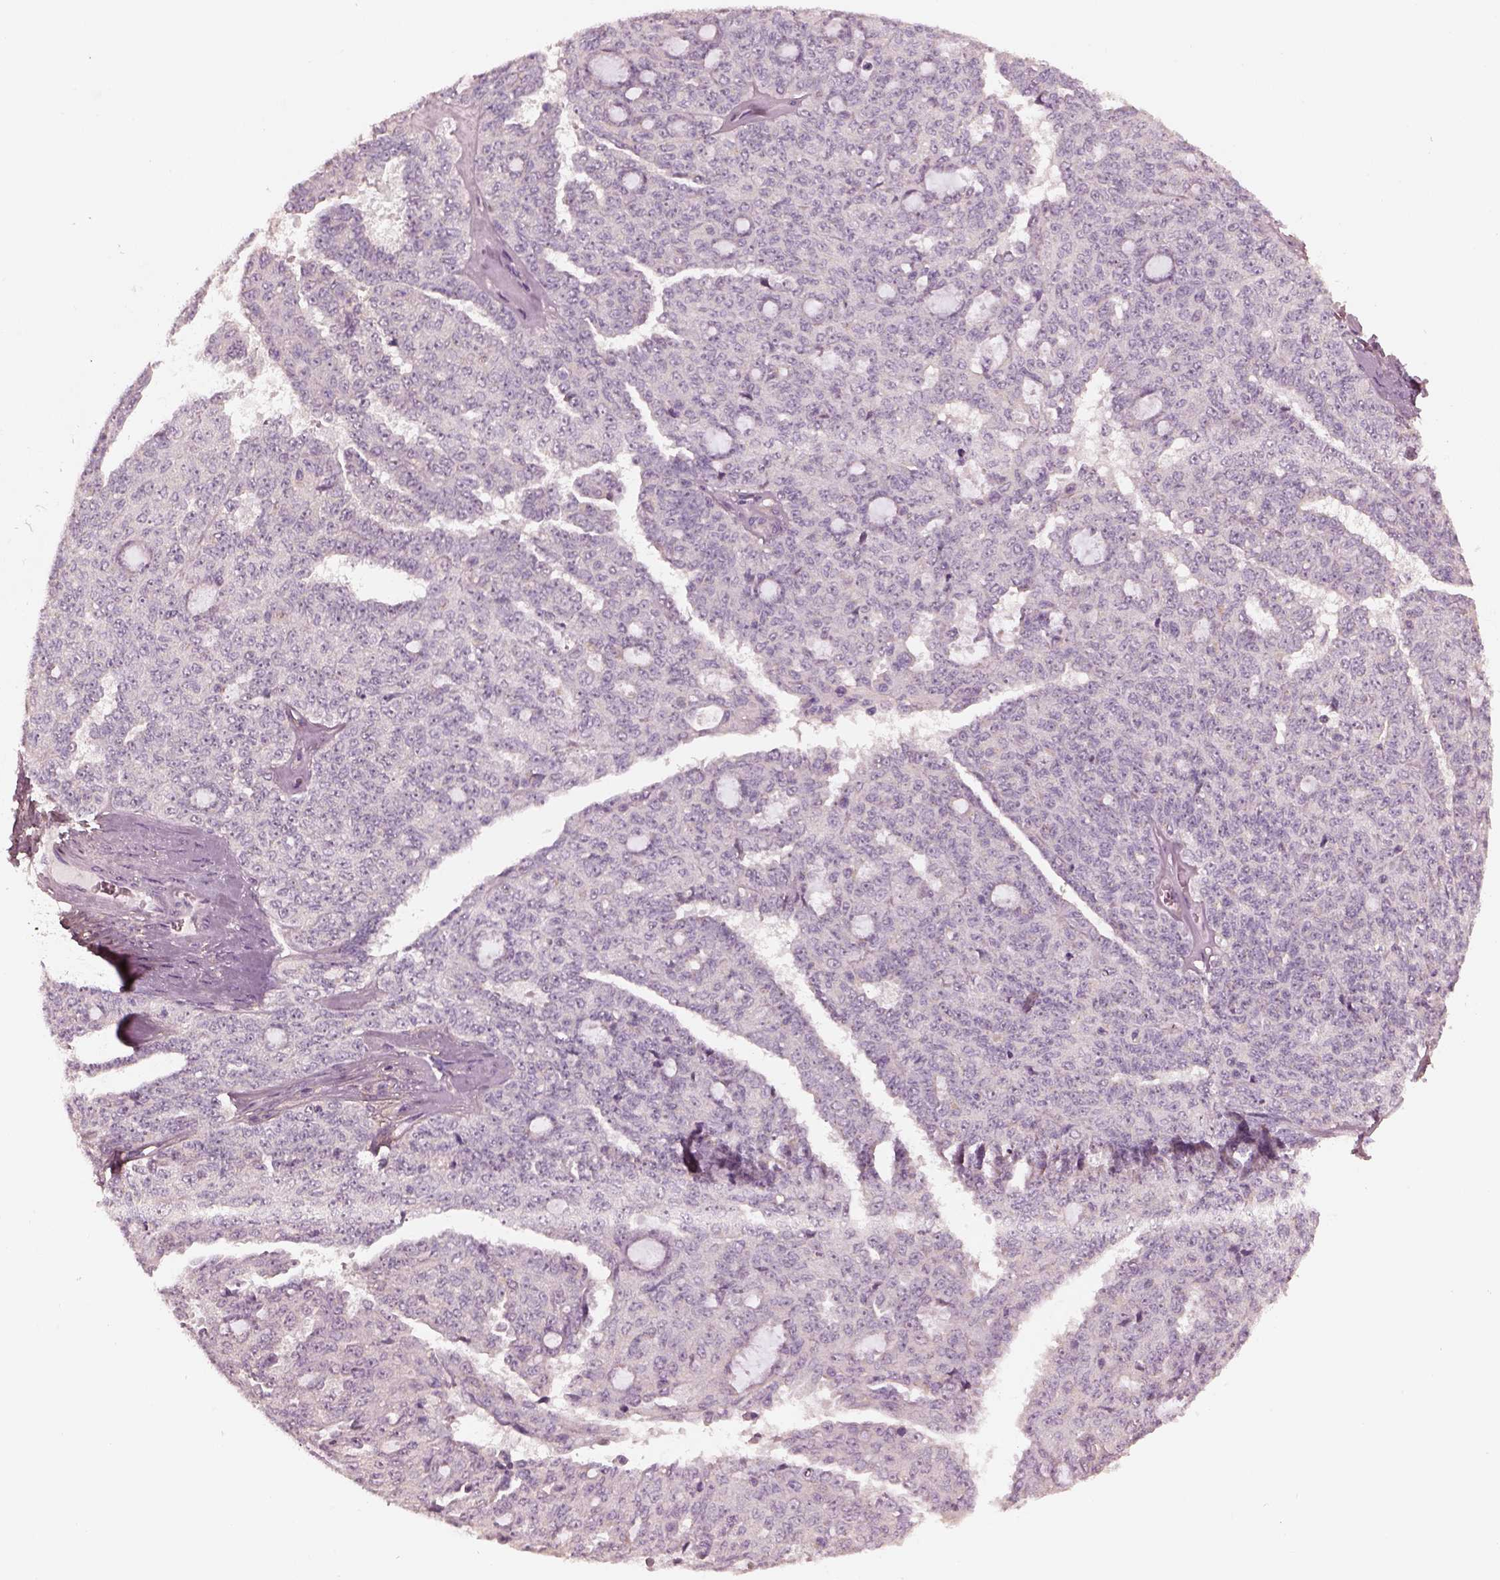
{"staining": {"intensity": "negative", "quantity": "none", "location": "none"}, "tissue": "ovarian cancer", "cell_type": "Tumor cells", "image_type": "cancer", "snomed": [{"axis": "morphology", "description": "Cystadenocarcinoma, serous, NOS"}, {"axis": "topography", "description": "Ovary"}], "caption": "Tumor cells show no significant staining in ovarian cancer. The staining was performed using DAB (3,3'-diaminobenzidine) to visualize the protein expression in brown, while the nuclei were stained in blue with hematoxylin (Magnification: 20x).", "gene": "PRKACG", "patient": {"sex": "female", "age": 71}}